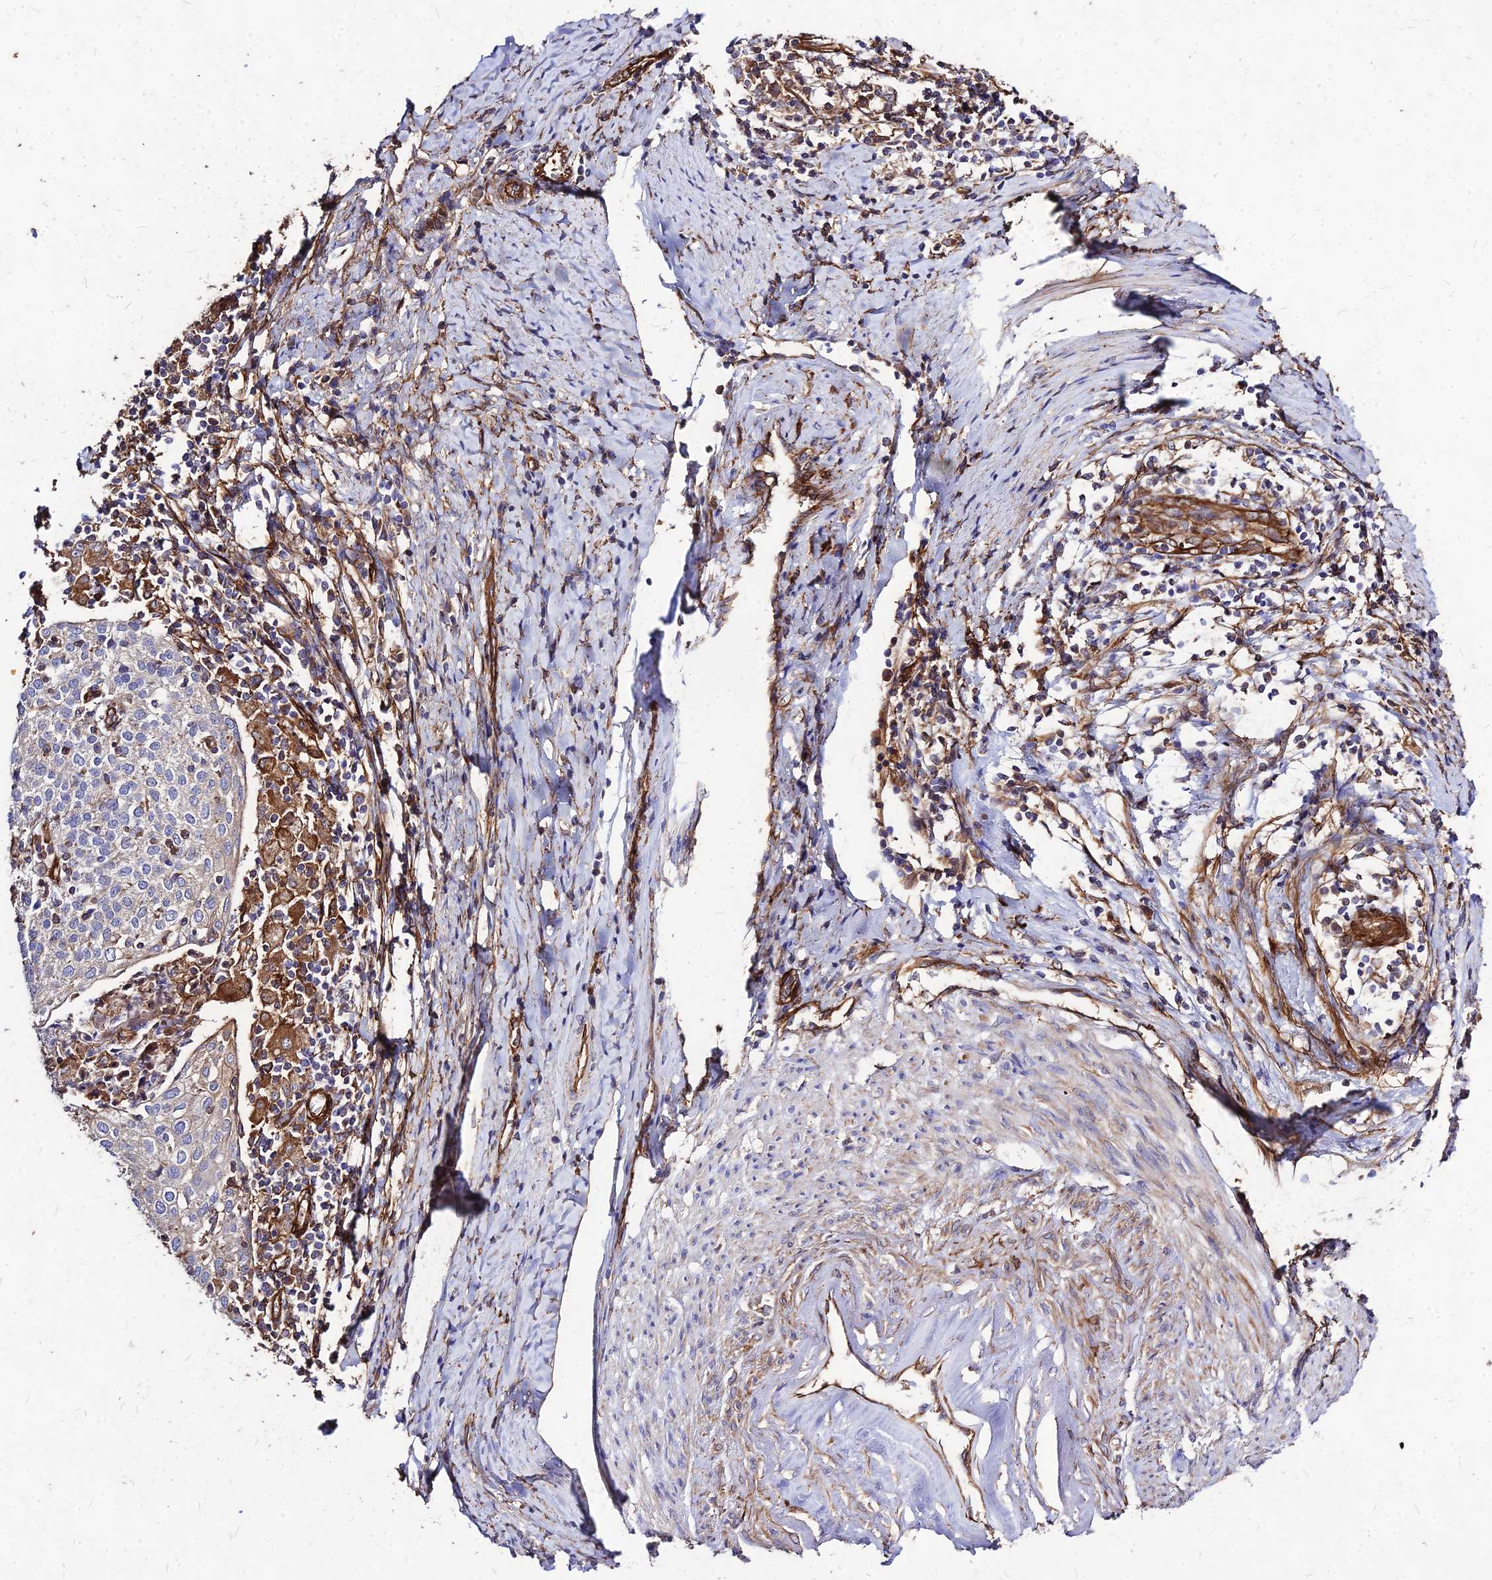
{"staining": {"intensity": "negative", "quantity": "none", "location": "none"}, "tissue": "cervical cancer", "cell_type": "Tumor cells", "image_type": "cancer", "snomed": [{"axis": "morphology", "description": "Squamous cell carcinoma, NOS"}, {"axis": "topography", "description": "Cervix"}], "caption": "This is an IHC histopathology image of human cervical cancer. There is no staining in tumor cells.", "gene": "EFCC1", "patient": {"sex": "female", "age": 52}}